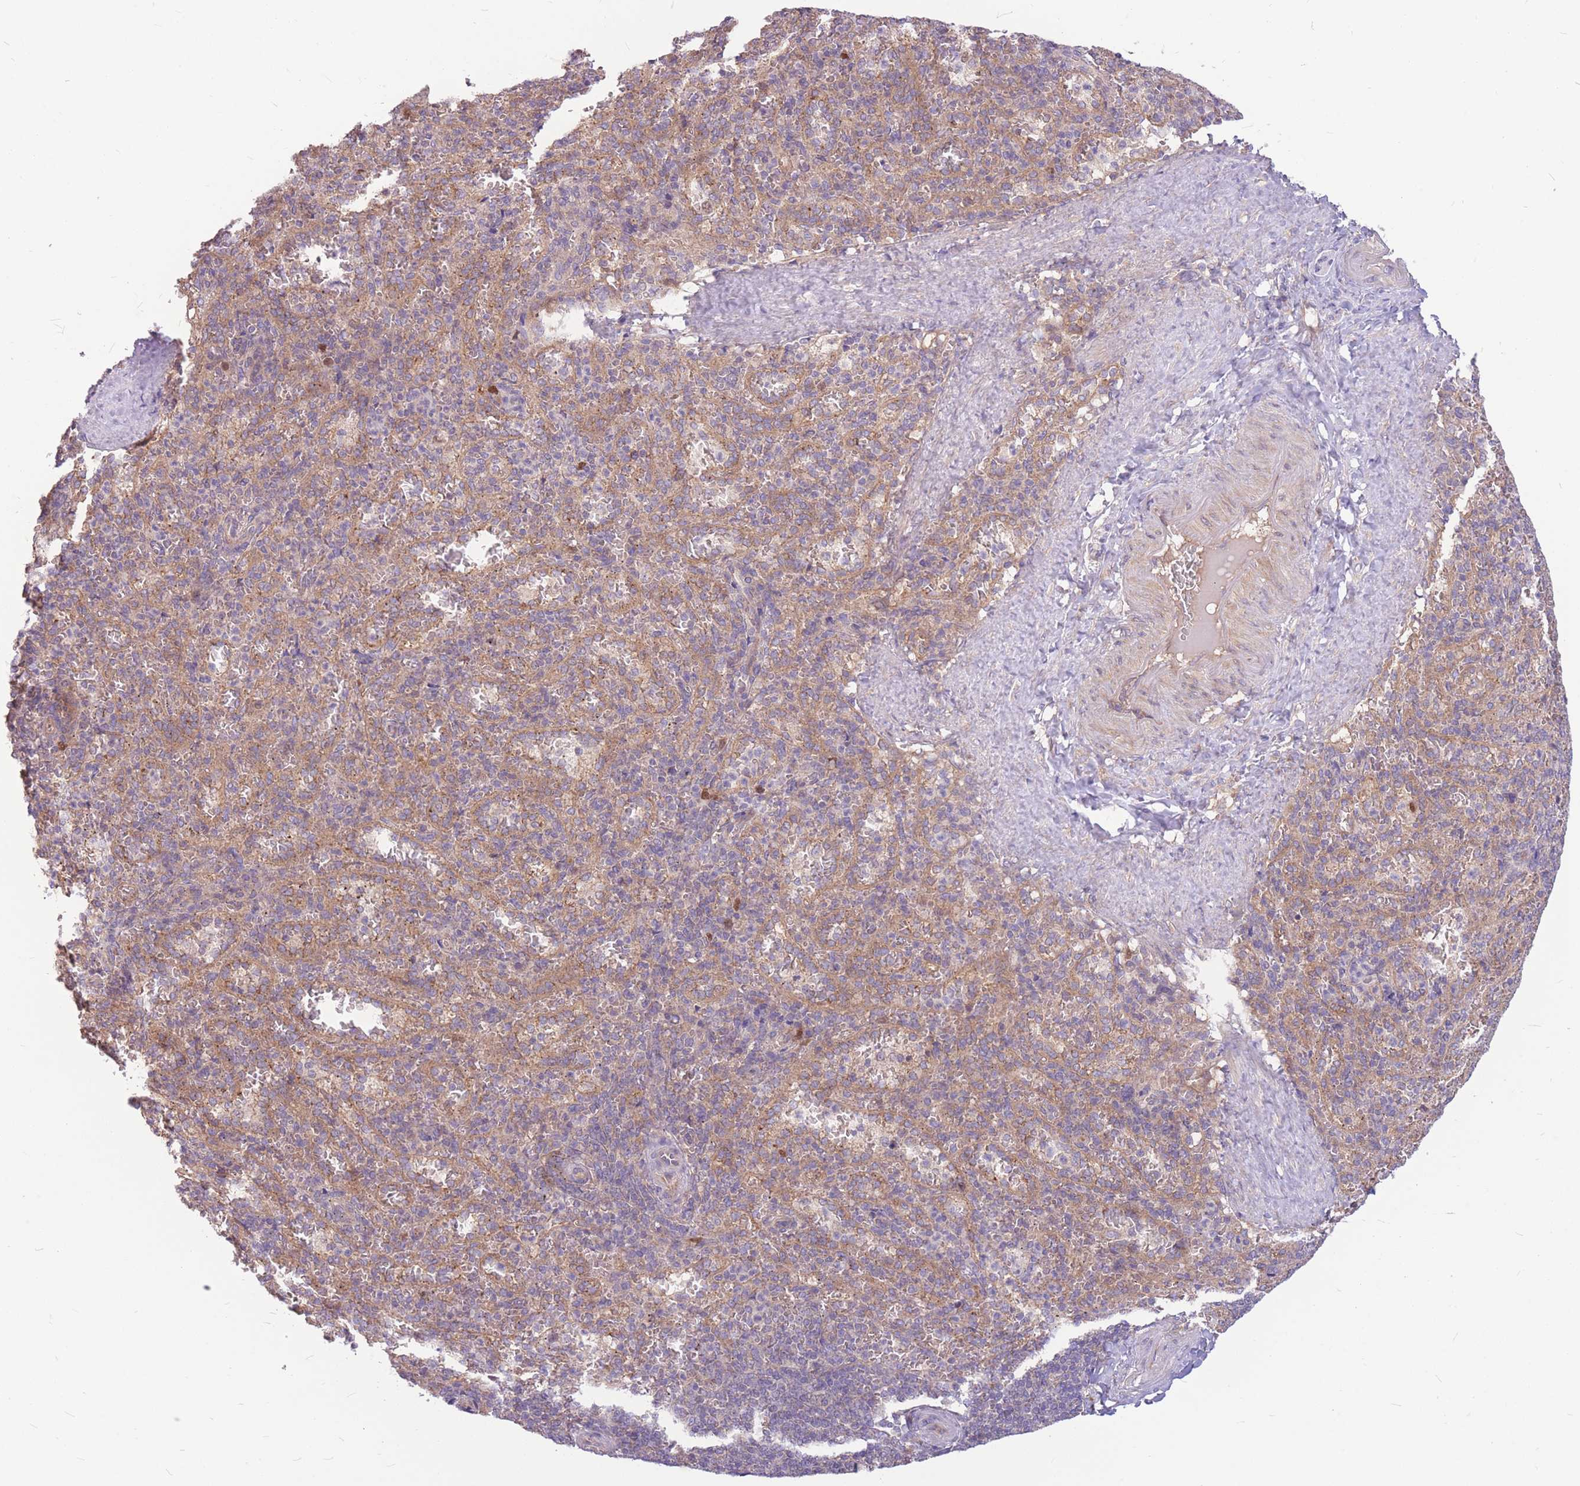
{"staining": {"intensity": "negative", "quantity": "none", "location": "none"}, "tissue": "spleen", "cell_type": "Cells in red pulp", "image_type": "normal", "snomed": [{"axis": "morphology", "description": "Normal tissue, NOS"}, {"axis": "topography", "description": "Spleen"}], "caption": "Human spleen stained for a protein using IHC reveals no staining in cells in red pulp.", "gene": "GMNN", "patient": {"sex": "female", "age": 21}}